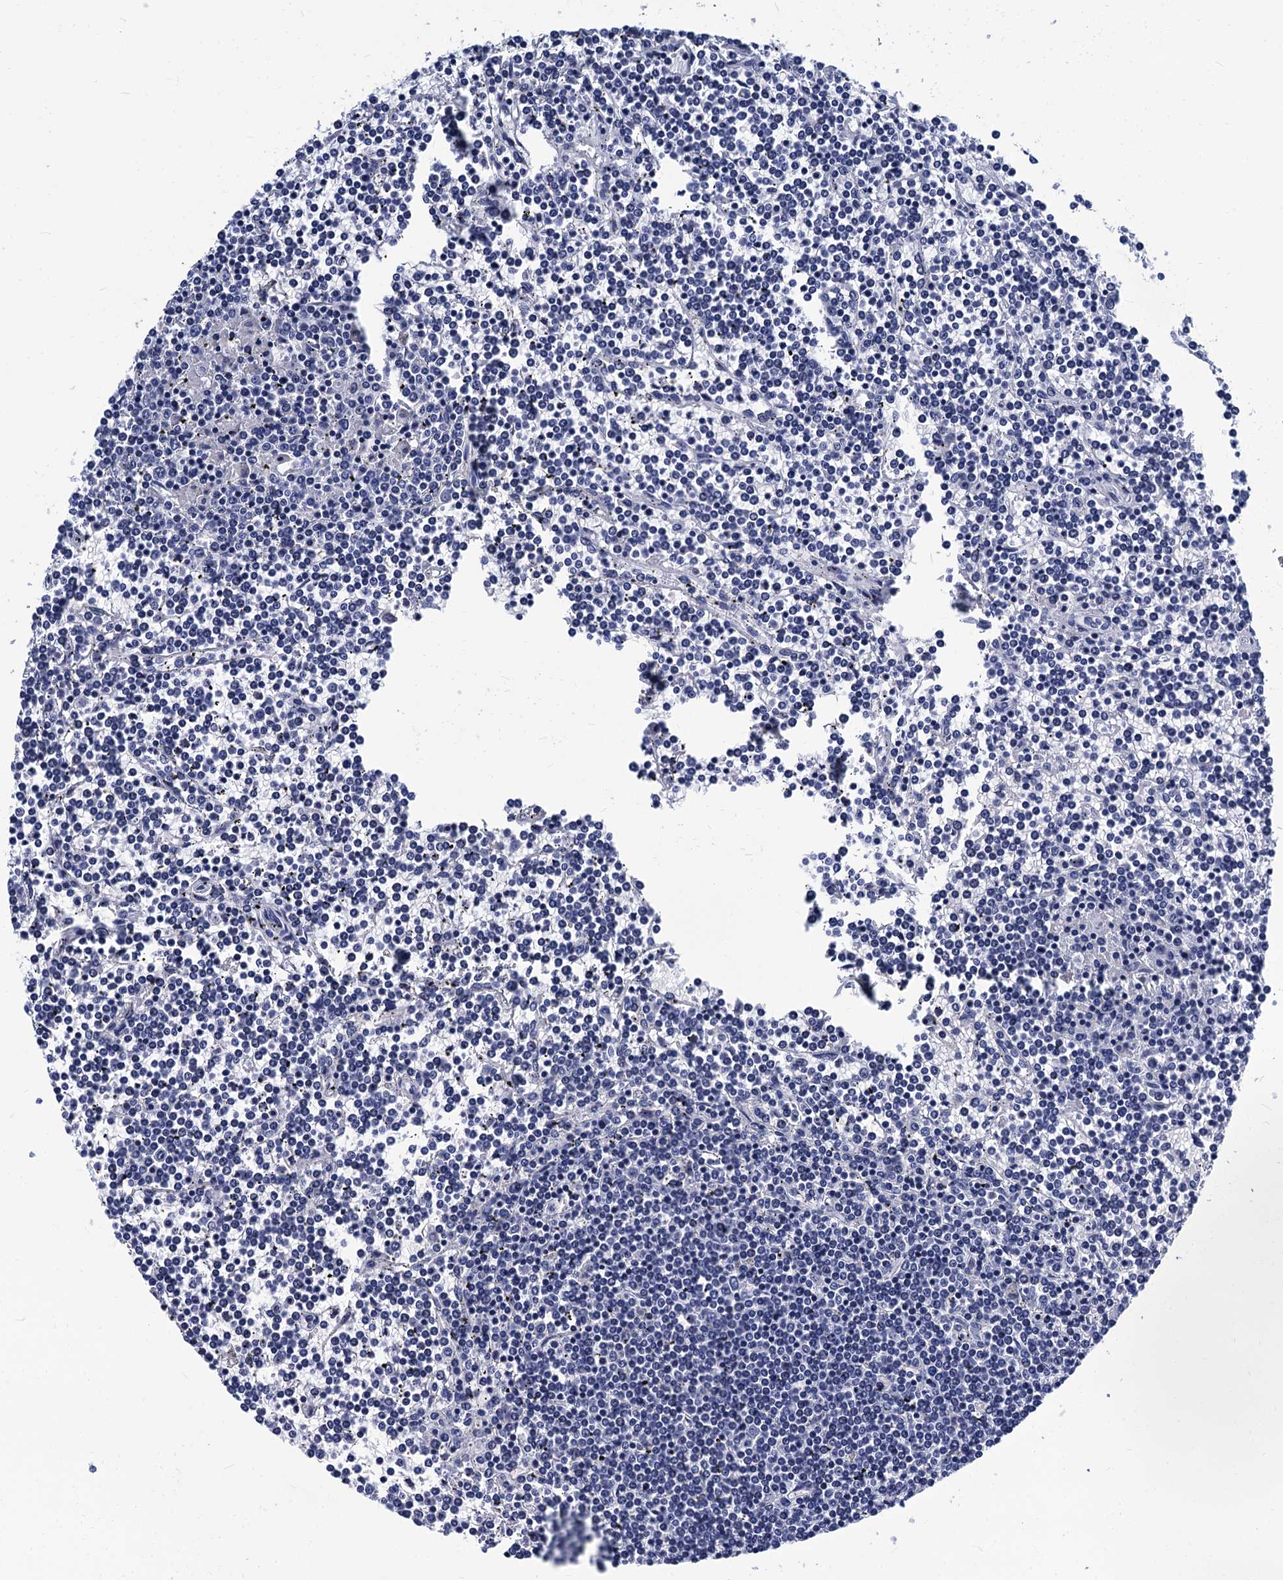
{"staining": {"intensity": "negative", "quantity": "none", "location": "none"}, "tissue": "lymphoma", "cell_type": "Tumor cells", "image_type": "cancer", "snomed": [{"axis": "morphology", "description": "Malignant lymphoma, non-Hodgkin's type, Low grade"}, {"axis": "topography", "description": "Spleen"}], "caption": "This histopathology image is of malignant lymphoma, non-Hodgkin's type (low-grade) stained with immunohistochemistry (IHC) to label a protein in brown with the nuclei are counter-stained blue. There is no positivity in tumor cells.", "gene": "LRRC30", "patient": {"sex": "female", "age": 19}}